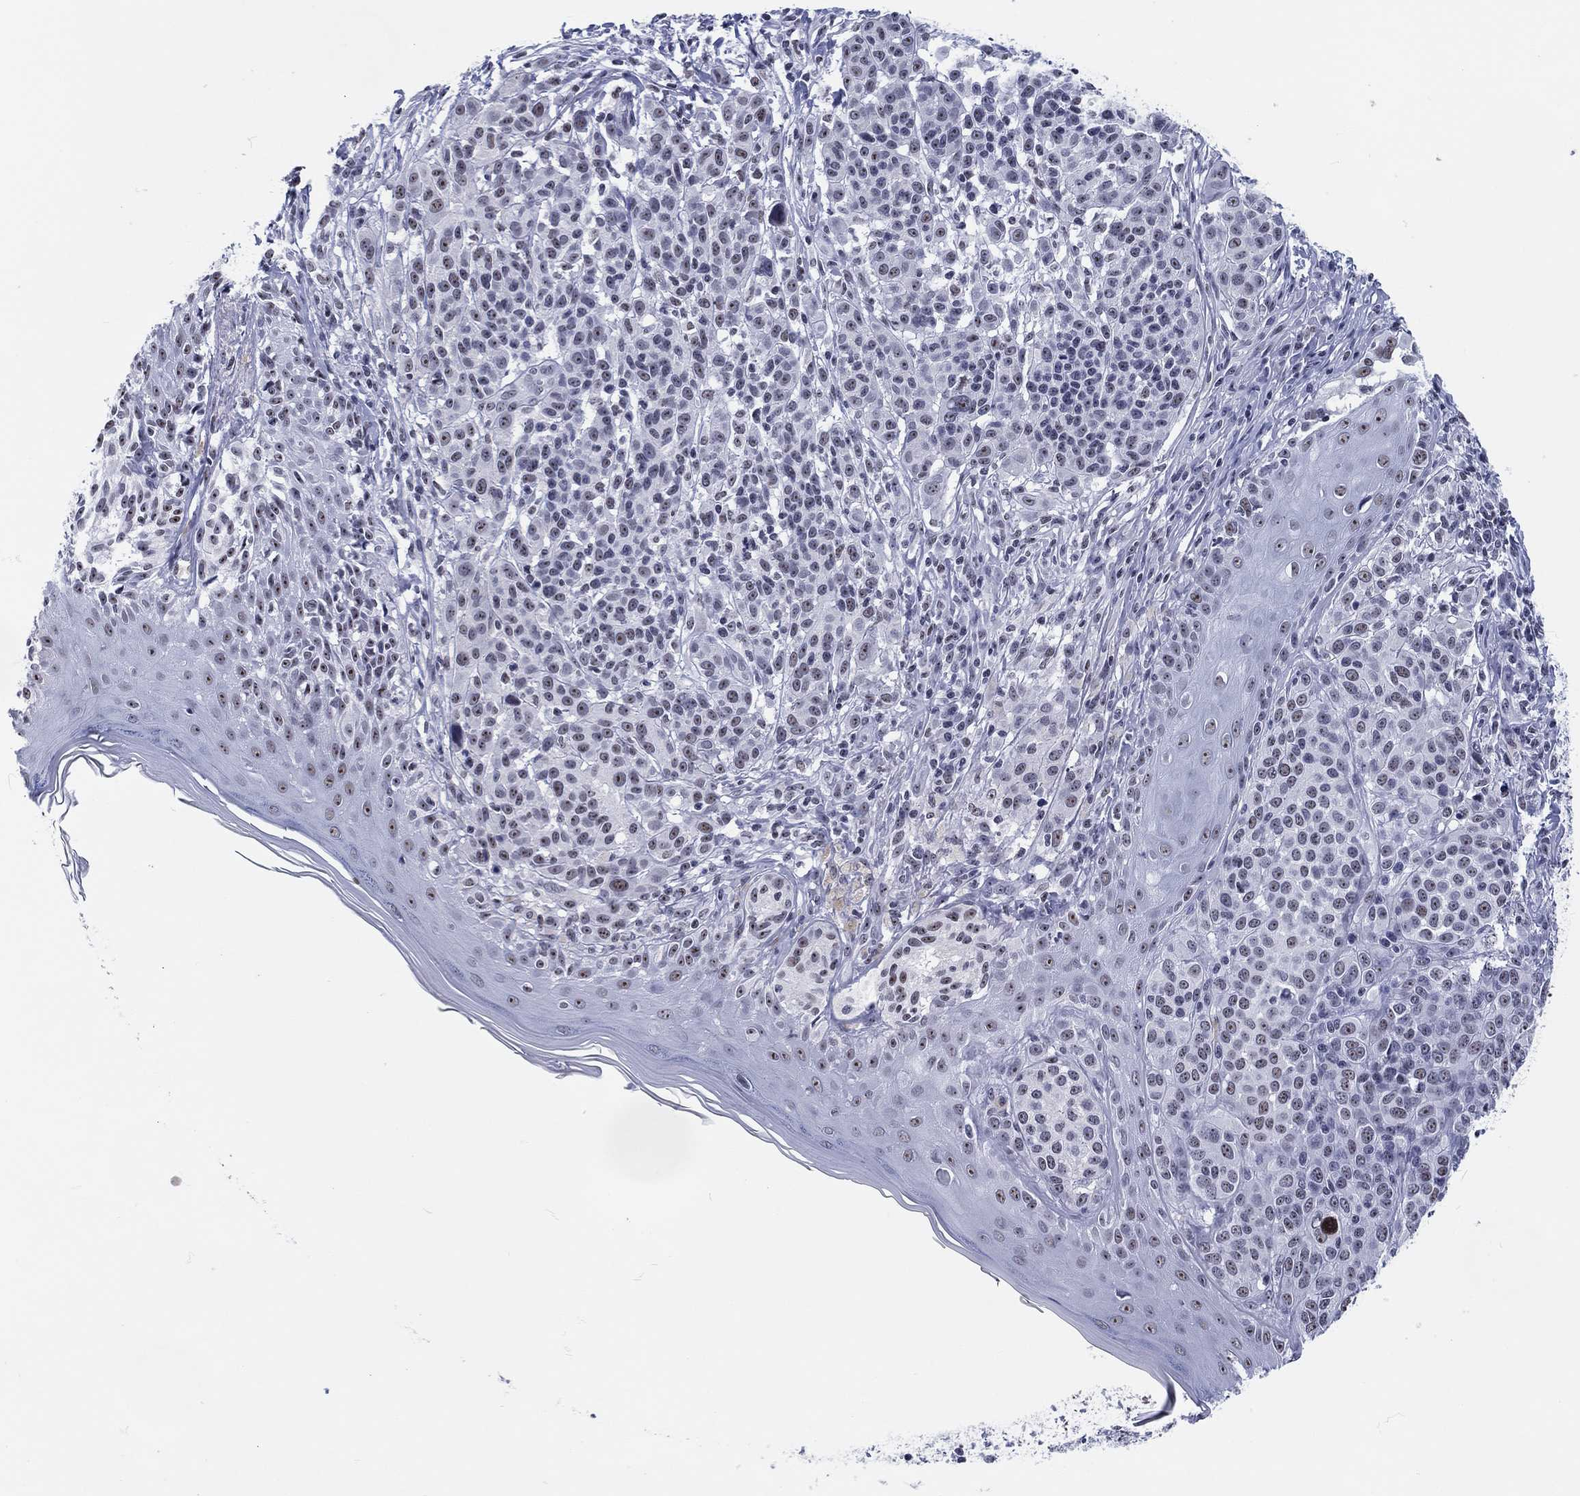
{"staining": {"intensity": "negative", "quantity": "none", "location": "none"}, "tissue": "melanoma", "cell_type": "Tumor cells", "image_type": "cancer", "snomed": [{"axis": "morphology", "description": "Malignant melanoma, NOS"}, {"axis": "topography", "description": "Skin"}], "caption": "Immunohistochemical staining of human melanoma reveals no significant staining in tumor cells.", "gene": "MAPK8IP1", "patient": {"sex": "male", "age": 79}}